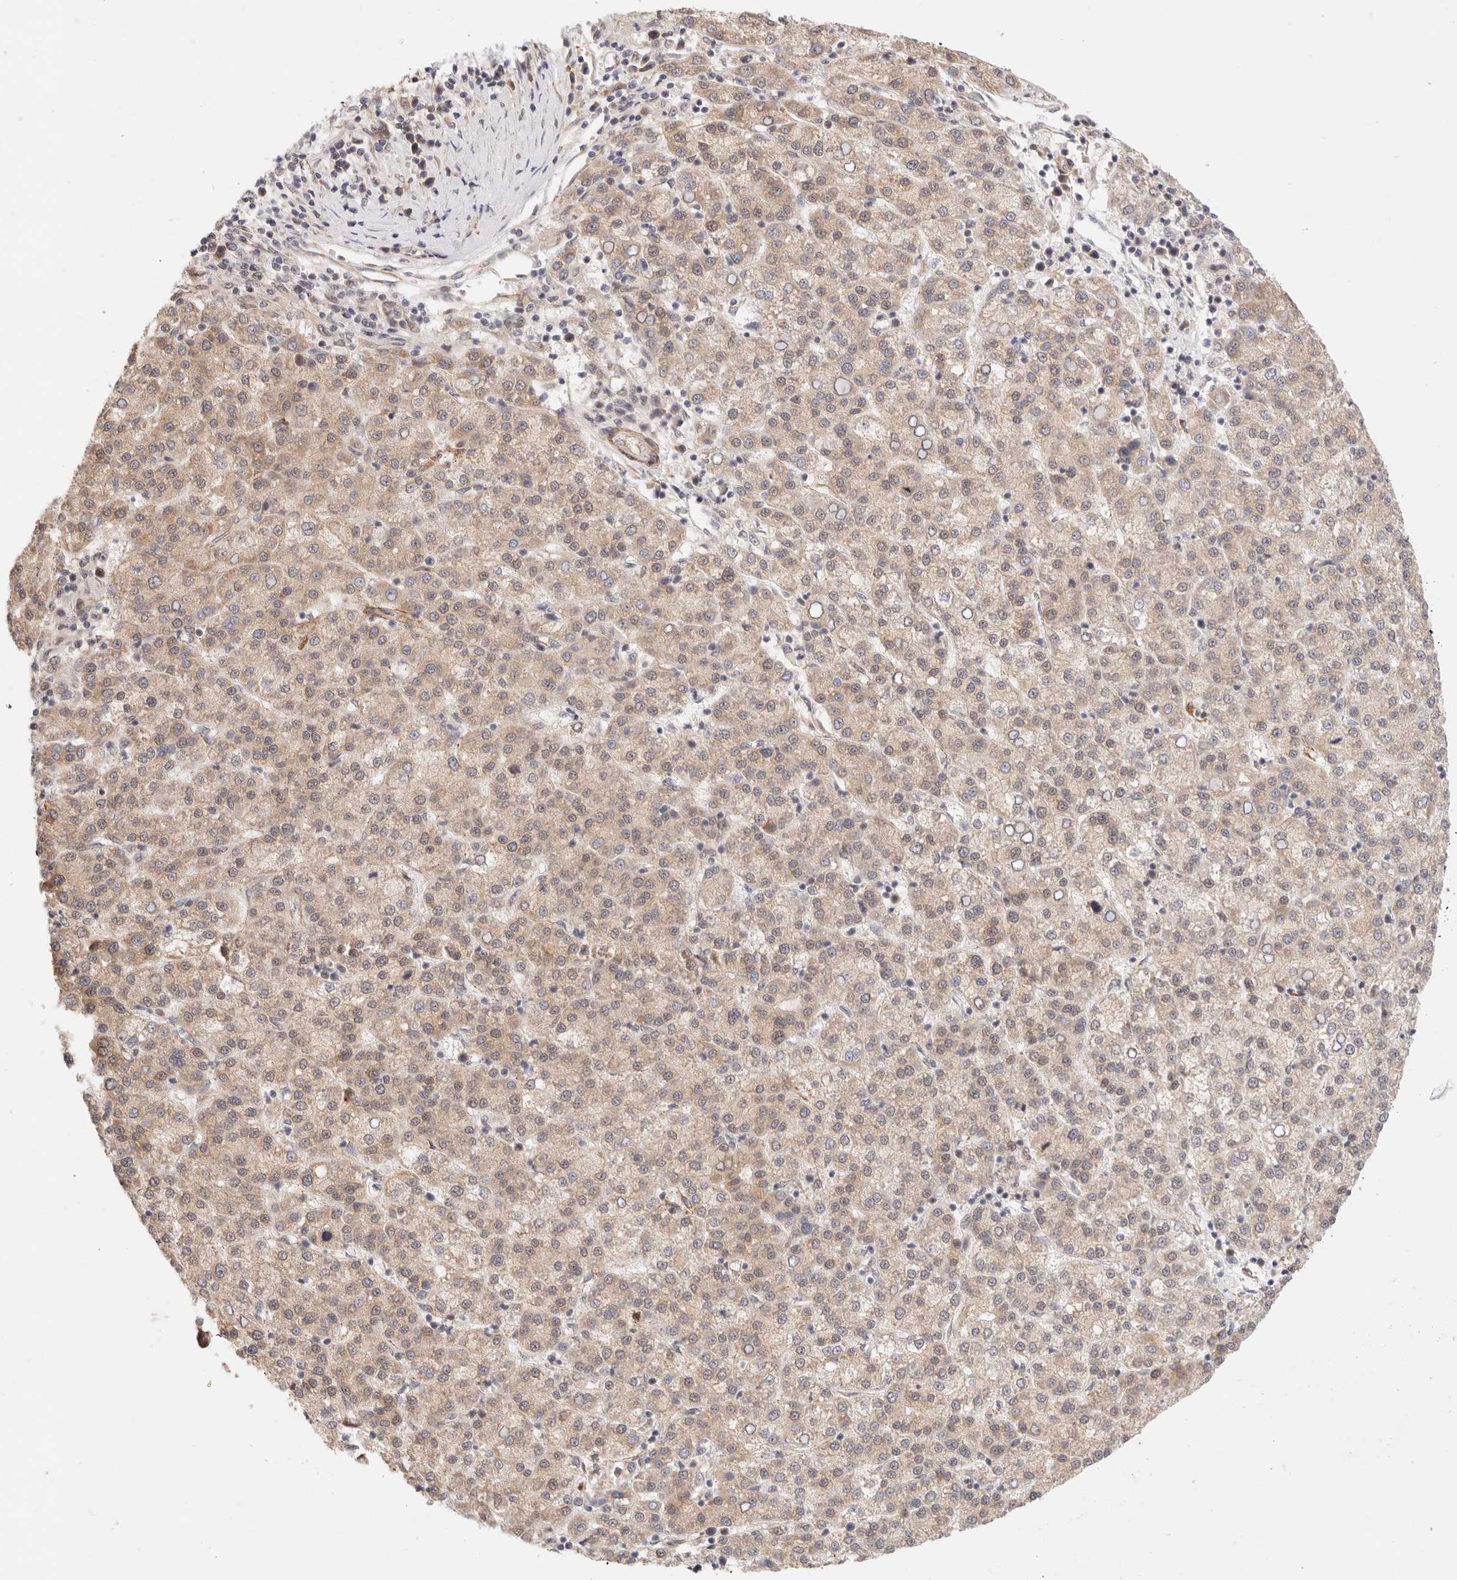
{"staining": {"intensity": "weak", "quantity": ">75%", "location": "cytoplasmic/membranous"}, "tissue": "liver cancer", "cell_type": "Tumor cells", "image_type": "cancer", "snomed": [{"axis": "morphology", "description": "Carcinoma, Hepatocellular, NOS"}, {"axis": "topography", "description": "Liver"}], "caption": "Protein analysis of hepatocellular carcinoma (liver) tissue reveals weak cytoplasmic/membranous positivity in approximately >75% of tumor cells.", "gene": "BRPF3", "patient": {"sex": "female", "age": 58}}